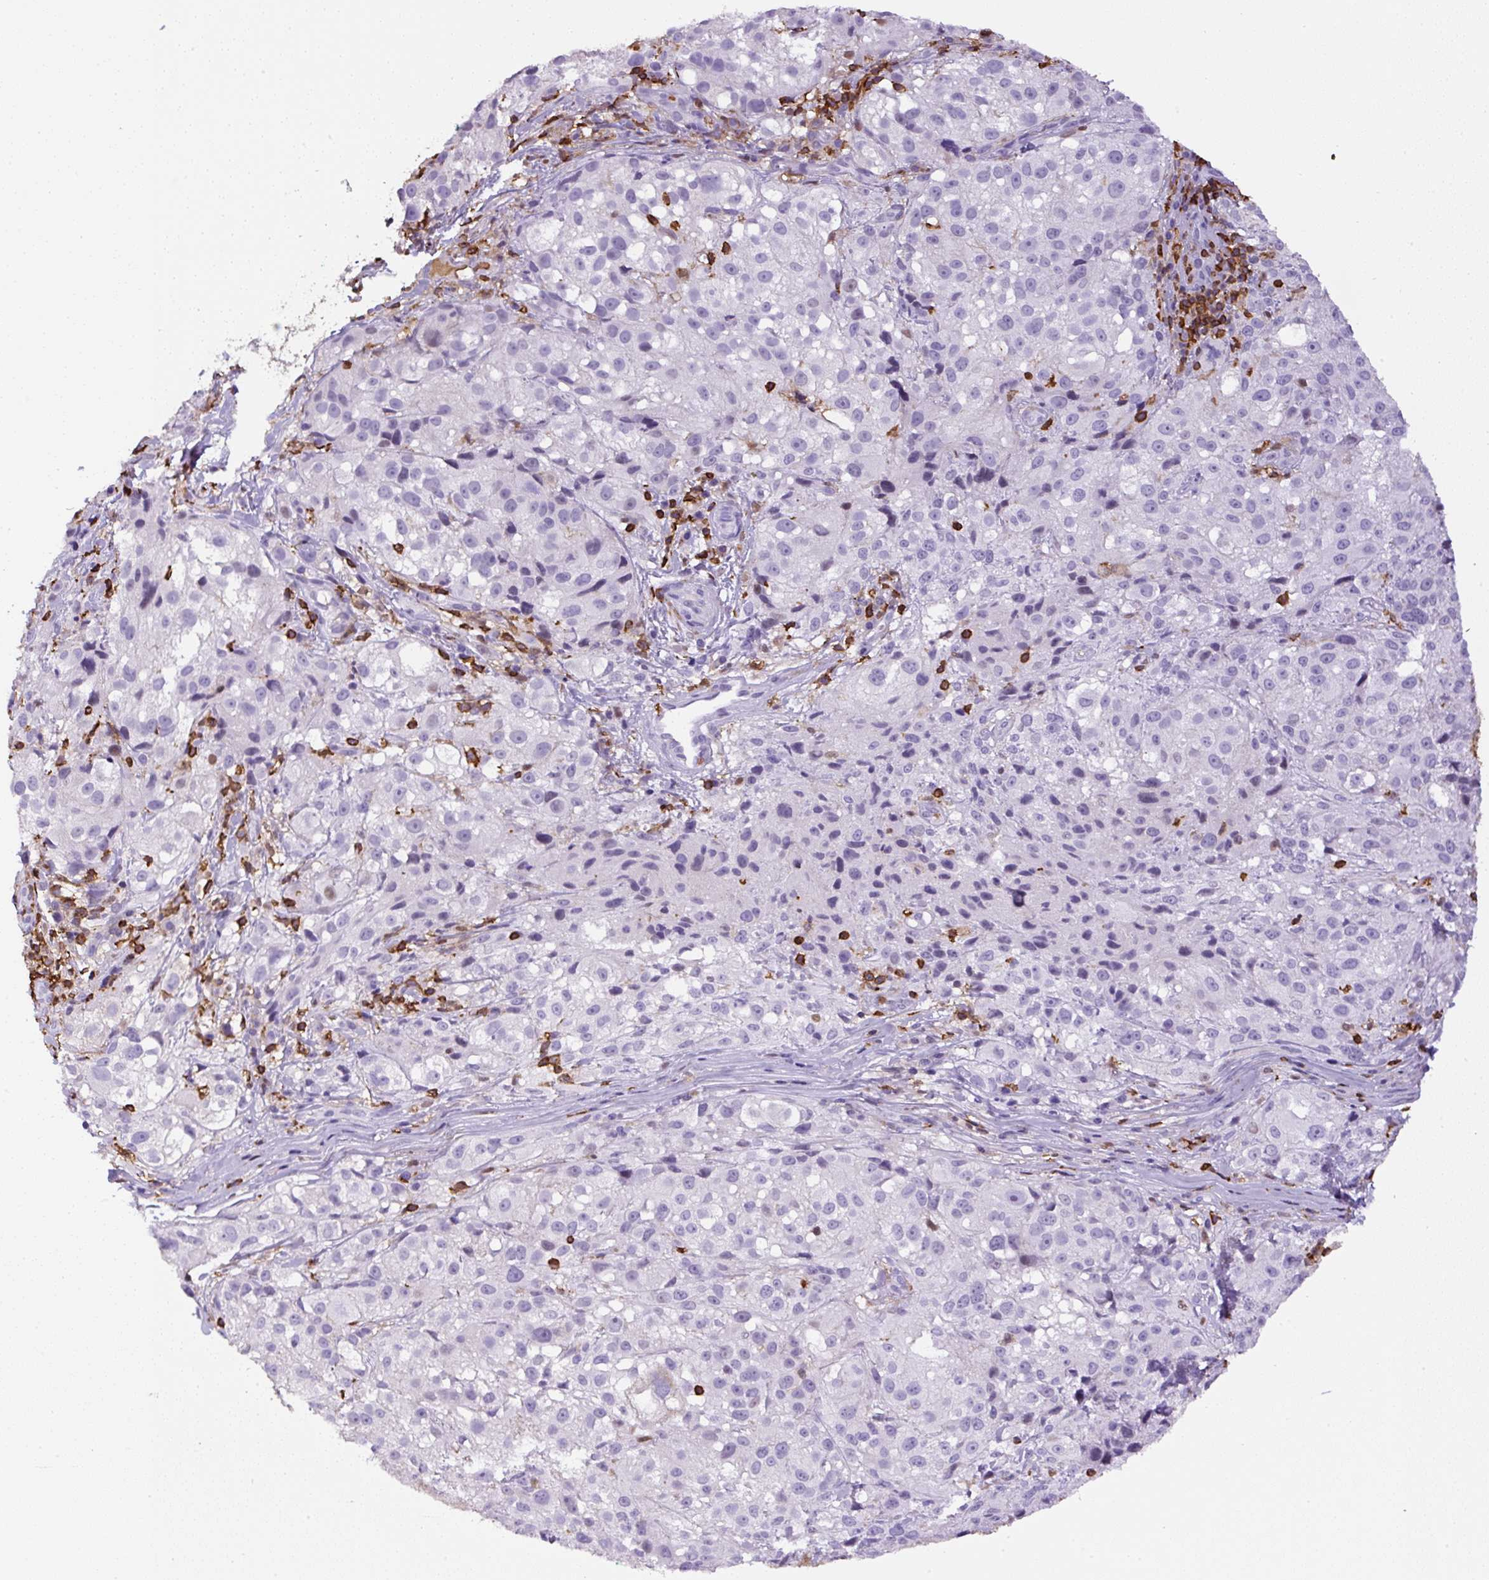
{"staining": {"intensity": "negative", "quantity": "none", "location": "none"}, "tissue": "melanoma", "cell_type": "Tumor cells", "image_type": "cancer", "snomed": [{"axis": "morphology", "description": "Necrosis, NOS"}, {"axis": "morphology", "description": "Malignant melanoma, NOS"}, {"axis": "topography", "description": "Skin"}], "caption": "The immunohistochemistry micrograph has no significant staining in tumor cells of malignant melanoma tissue.", "gene": "FAM228B", "patient": {"sex": "female", "age": 87}}